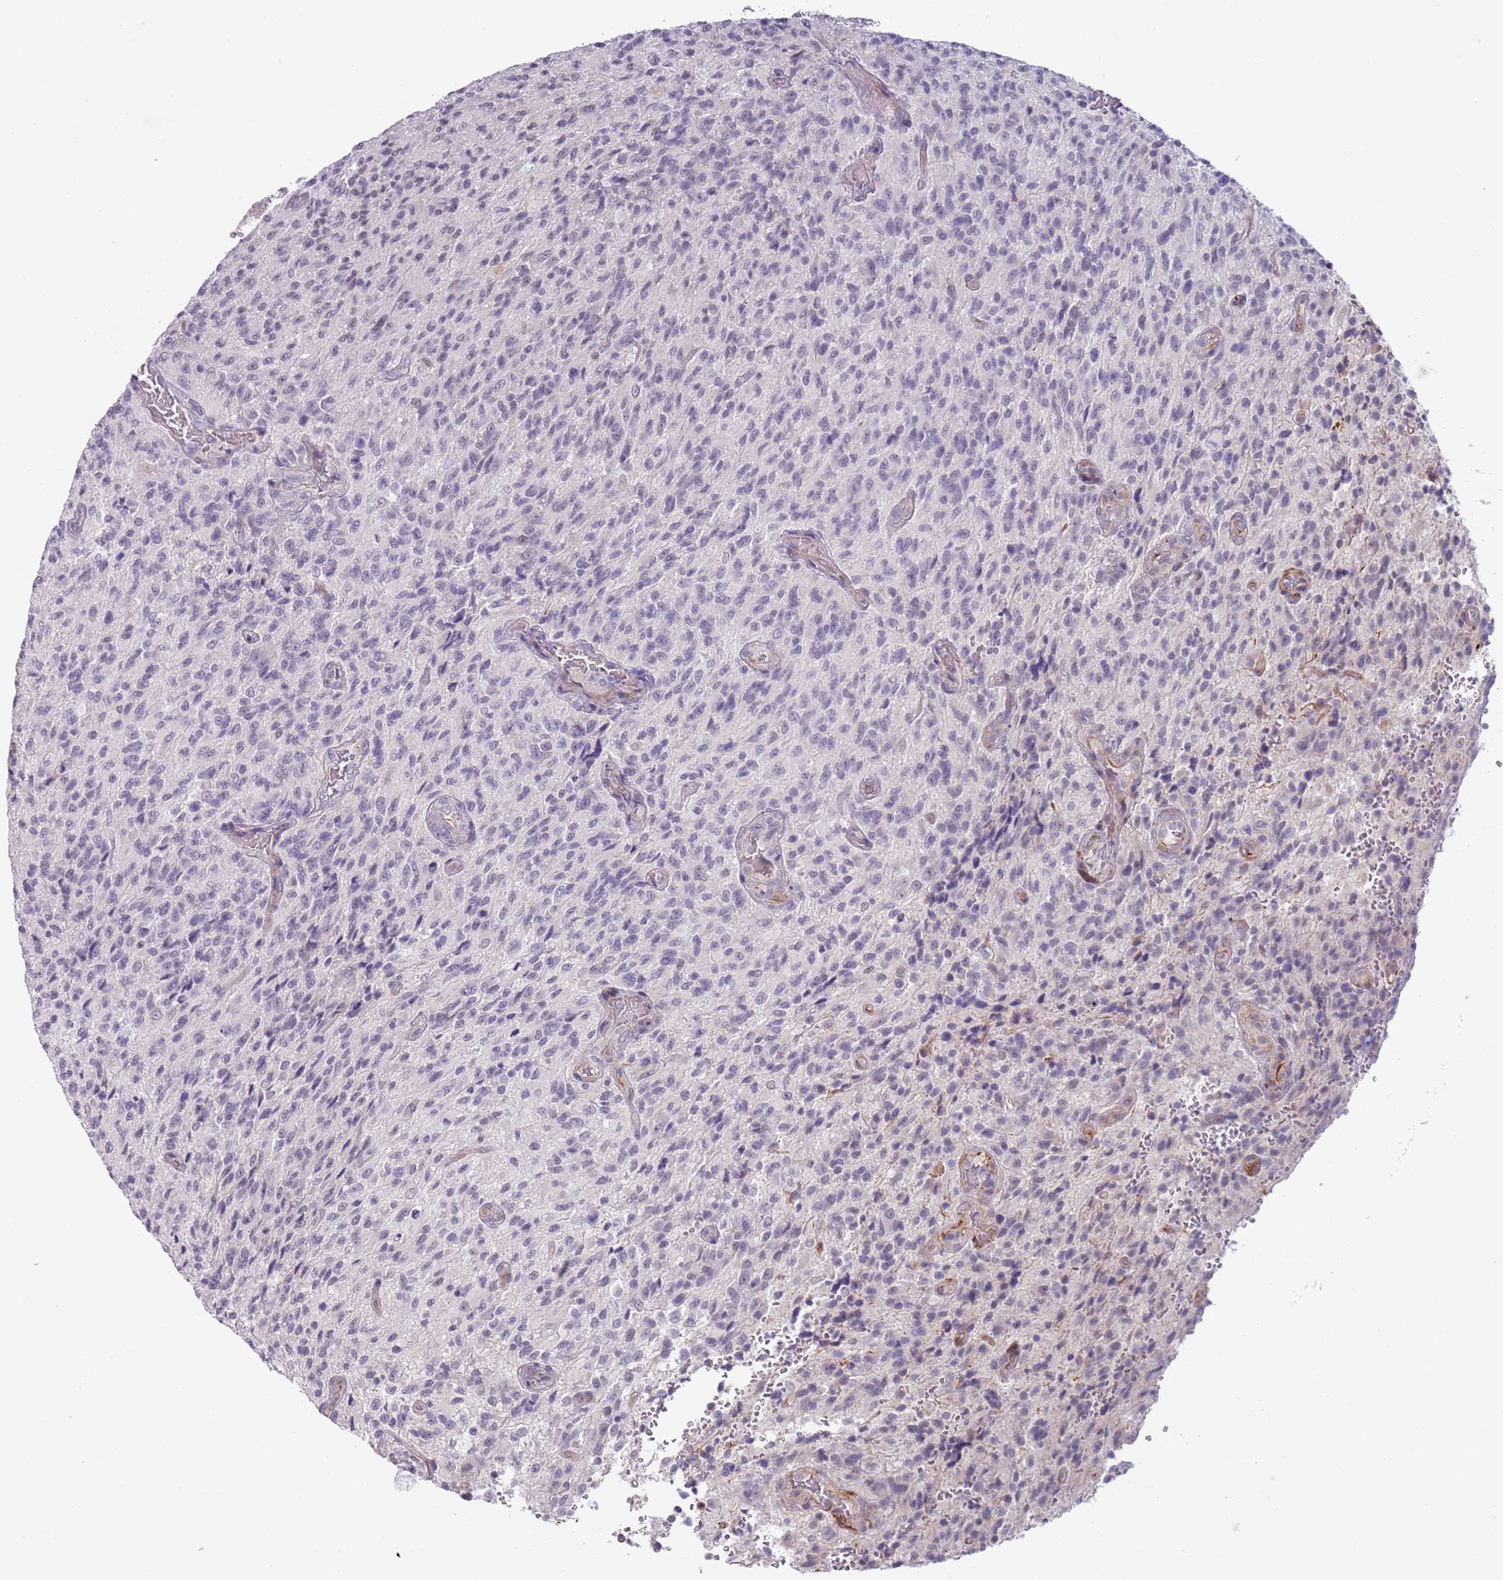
{"staining": {"intensity": "negative", "quantity": "none", "location": "none"}, "tissue": "glioma", "cell_type": "Tumor cells", "image_type": "cancer", "snomed": [{"axis": "morphology", "description": "Normal tissue, NOS"}, {"axis": "morphology", "description": "Glioma, malignant, High grade"}, {"axis": "topography", "description": "Cerebral cortex"}], "caption": "This is a micrograph of IHC staining of glioma, which shows no positivity in tumor cells. (Stains: DAB (3,3'-diaminobenzidine) immunohistochemistry (IHC) with hematoxylin counter stain, Microscopy: brightfield microscopy at high magnification).", "gene": "NBPF3", "patient": {"sex": "male", "age": 56}}